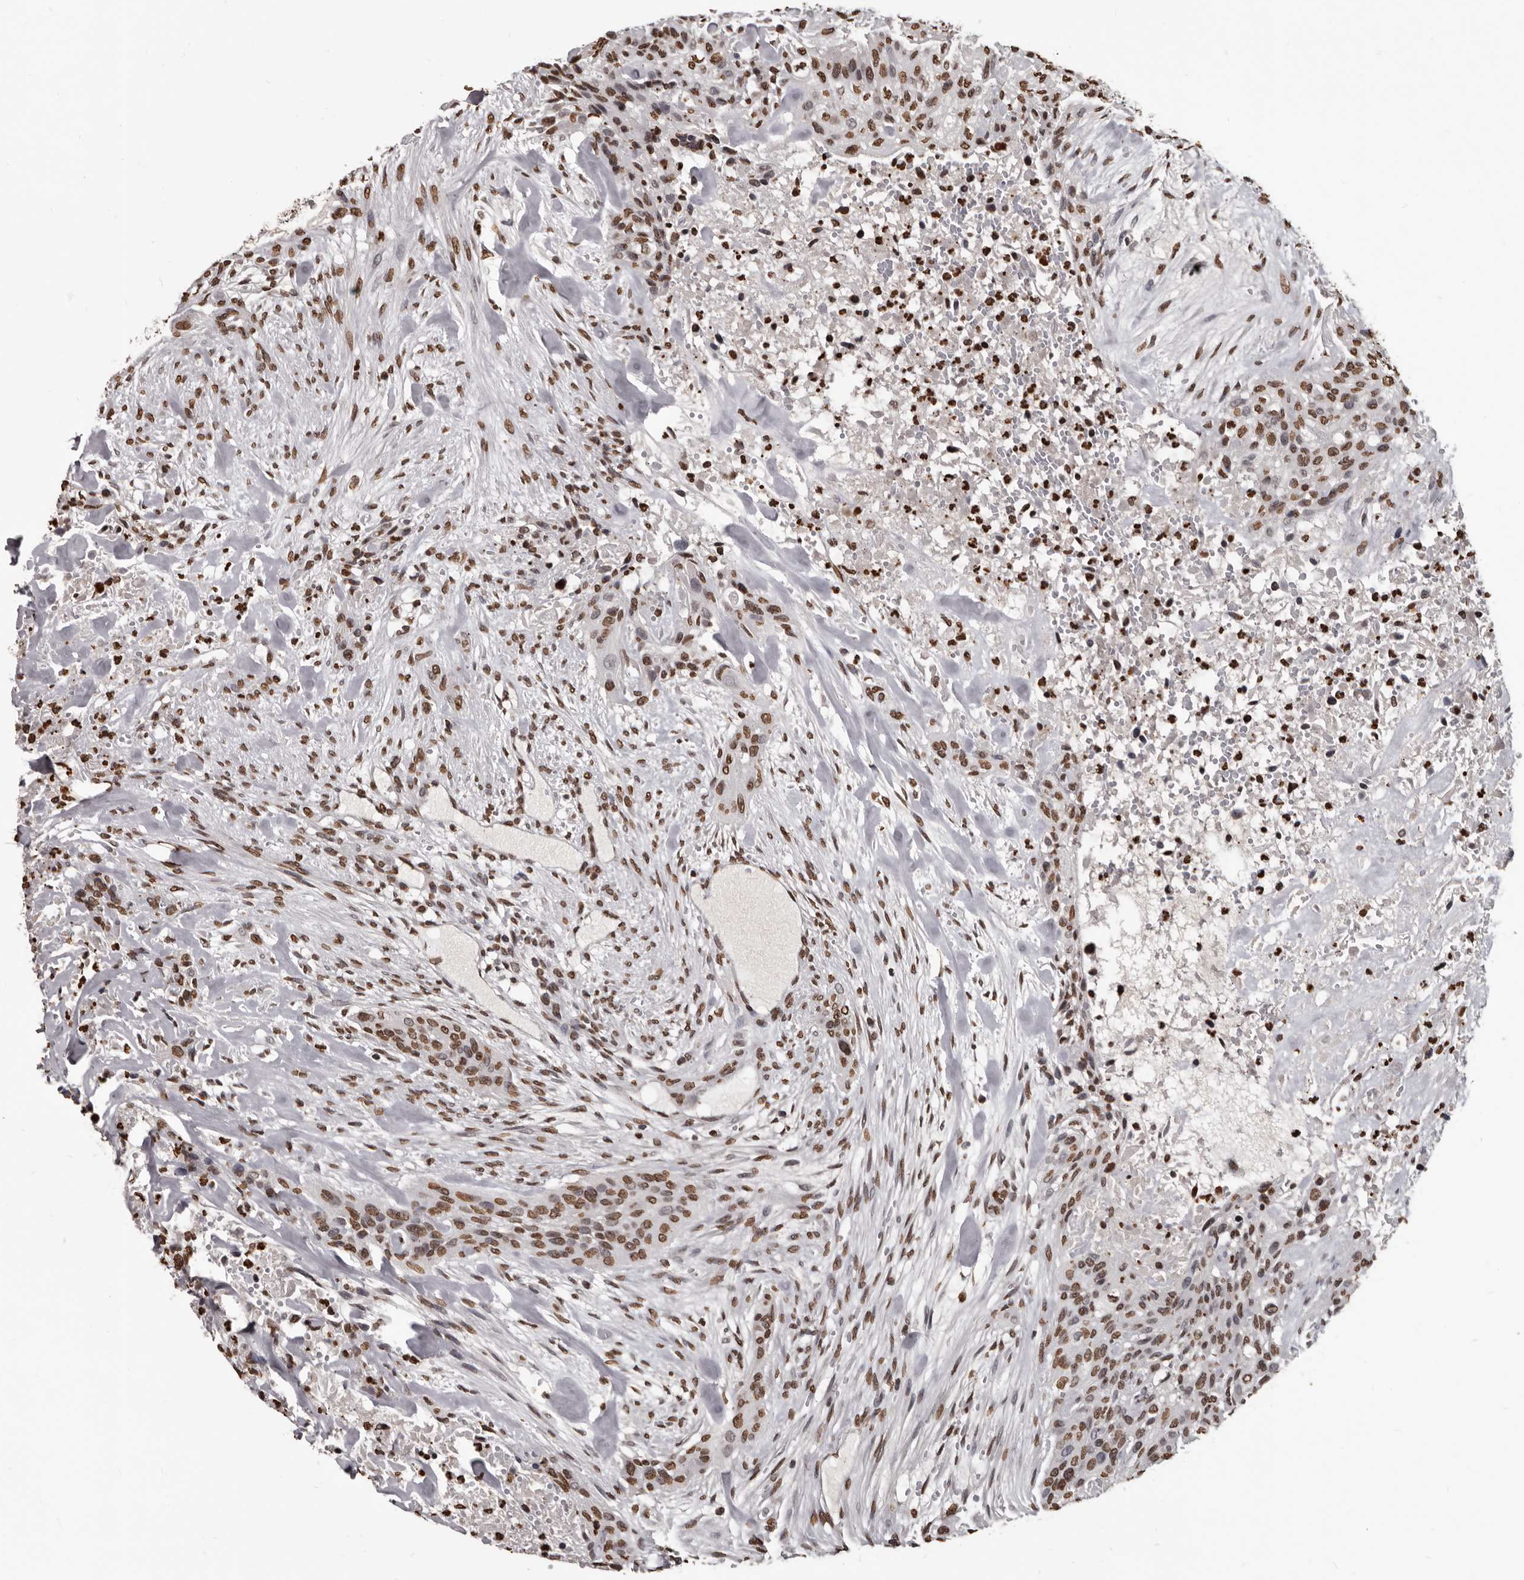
{"staining": {"intensity": "moderate", "quantity": ">75%", "location": "nuclear"}, "tissue": "urothelial cancer", "cell_type": "Tumor cells", "image_type": "cancer", "snomed": [{"axis": "morphology", "description": "Urothelial carcinoma, High grade"}, {"axis": "topography", "description": "Urinary bladder"}], "caption": "Protein analysis of urothelial cancer tissue shows moderate nuclear staining in approximately >75% of tumor cells. (brown staining indicates protein expression, while blue staining denotes nuclei).", "gene": "AHR", "patient": {"sex": "male", "age": 35}}